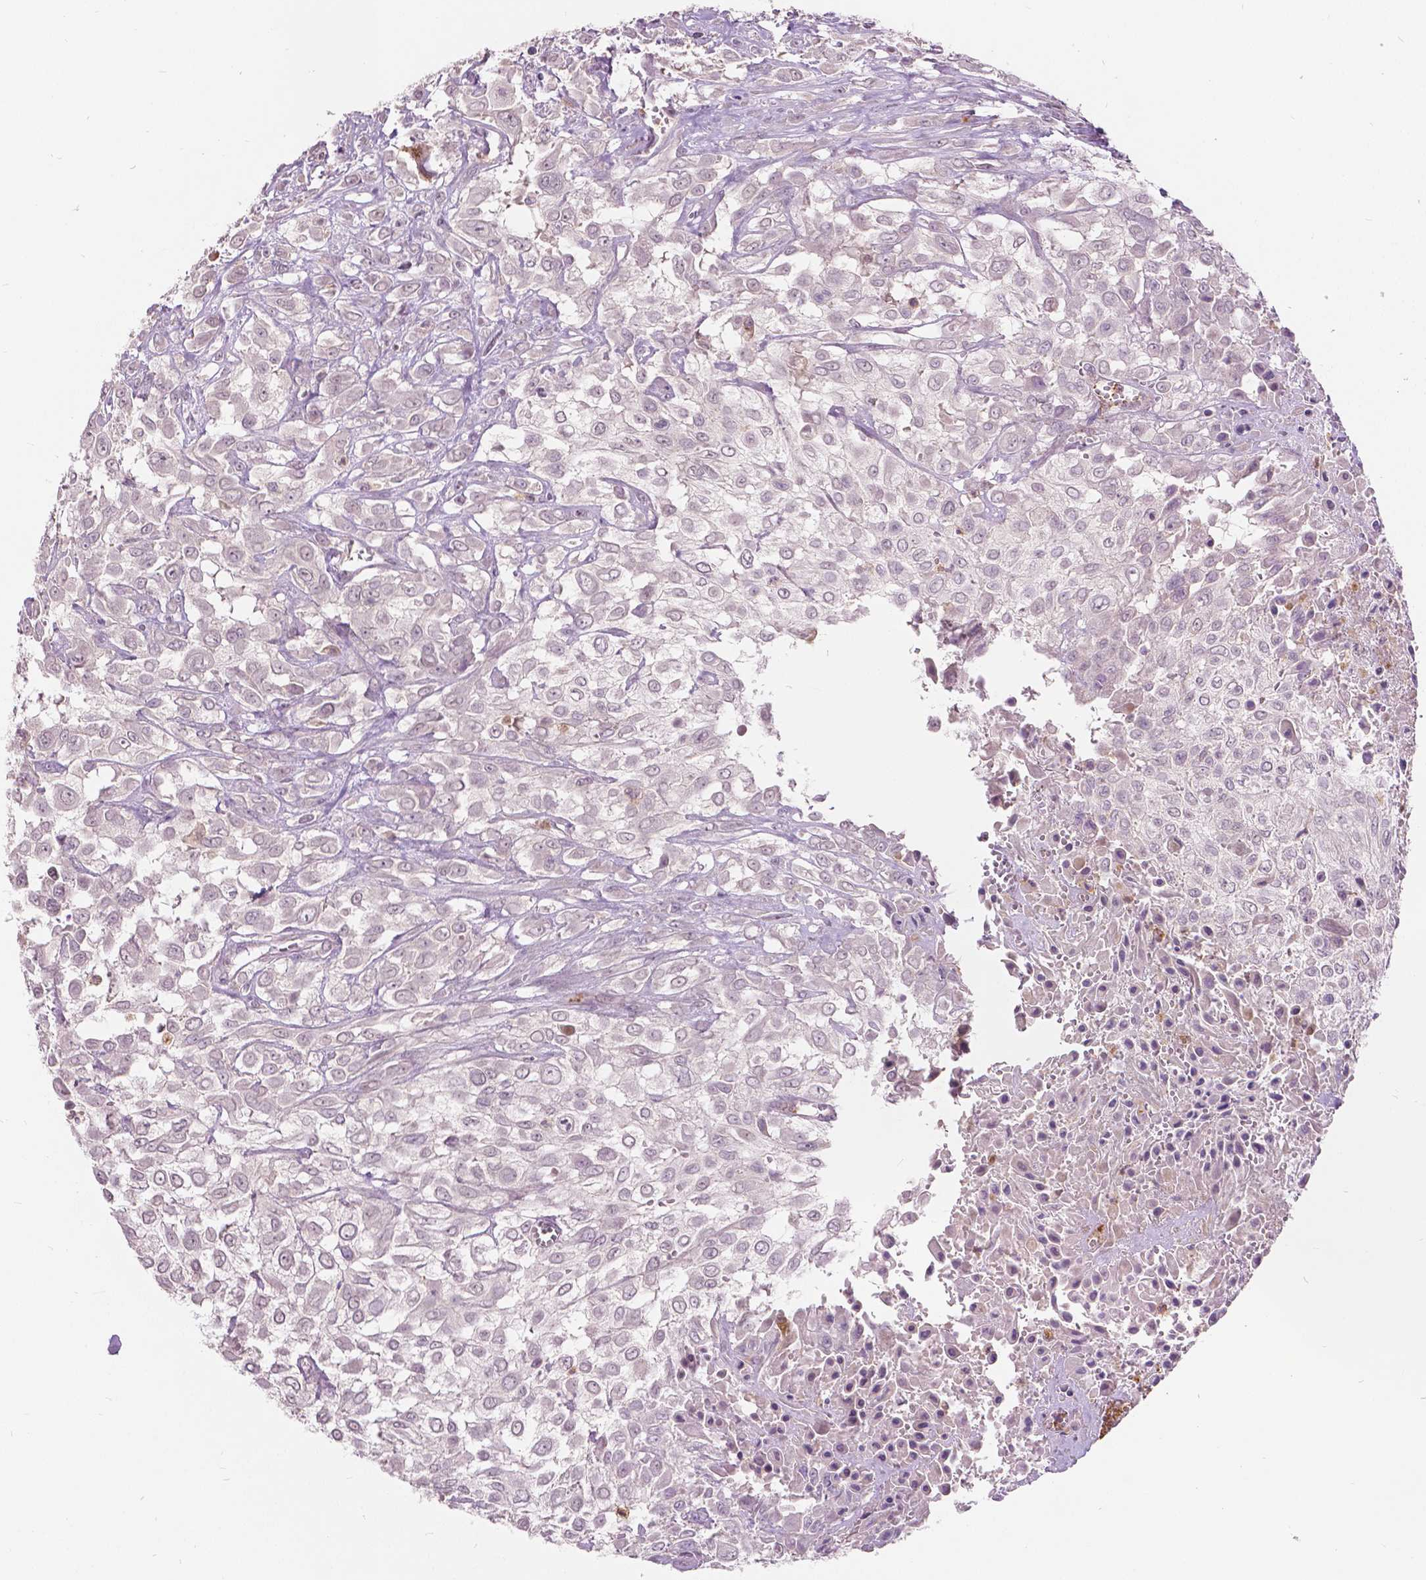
{"staining": {"intensity": "negative", "quantity": "none", "location": "none"}, "tissue": "urothelial cancer", "cell_type": "Tumor cells", "image_type": "cancer", "snomed": [{"axis": "morphology", "description": "Urothelial carcinoma, High grade"}, {"axis": "topography", "description": "Urinary bladder"}], "caption": "Tumor cells are negative for brown protein staining in urothelial cancer.", "gene": "DLX6", "patient": {"sex": "male", "age": 57}}